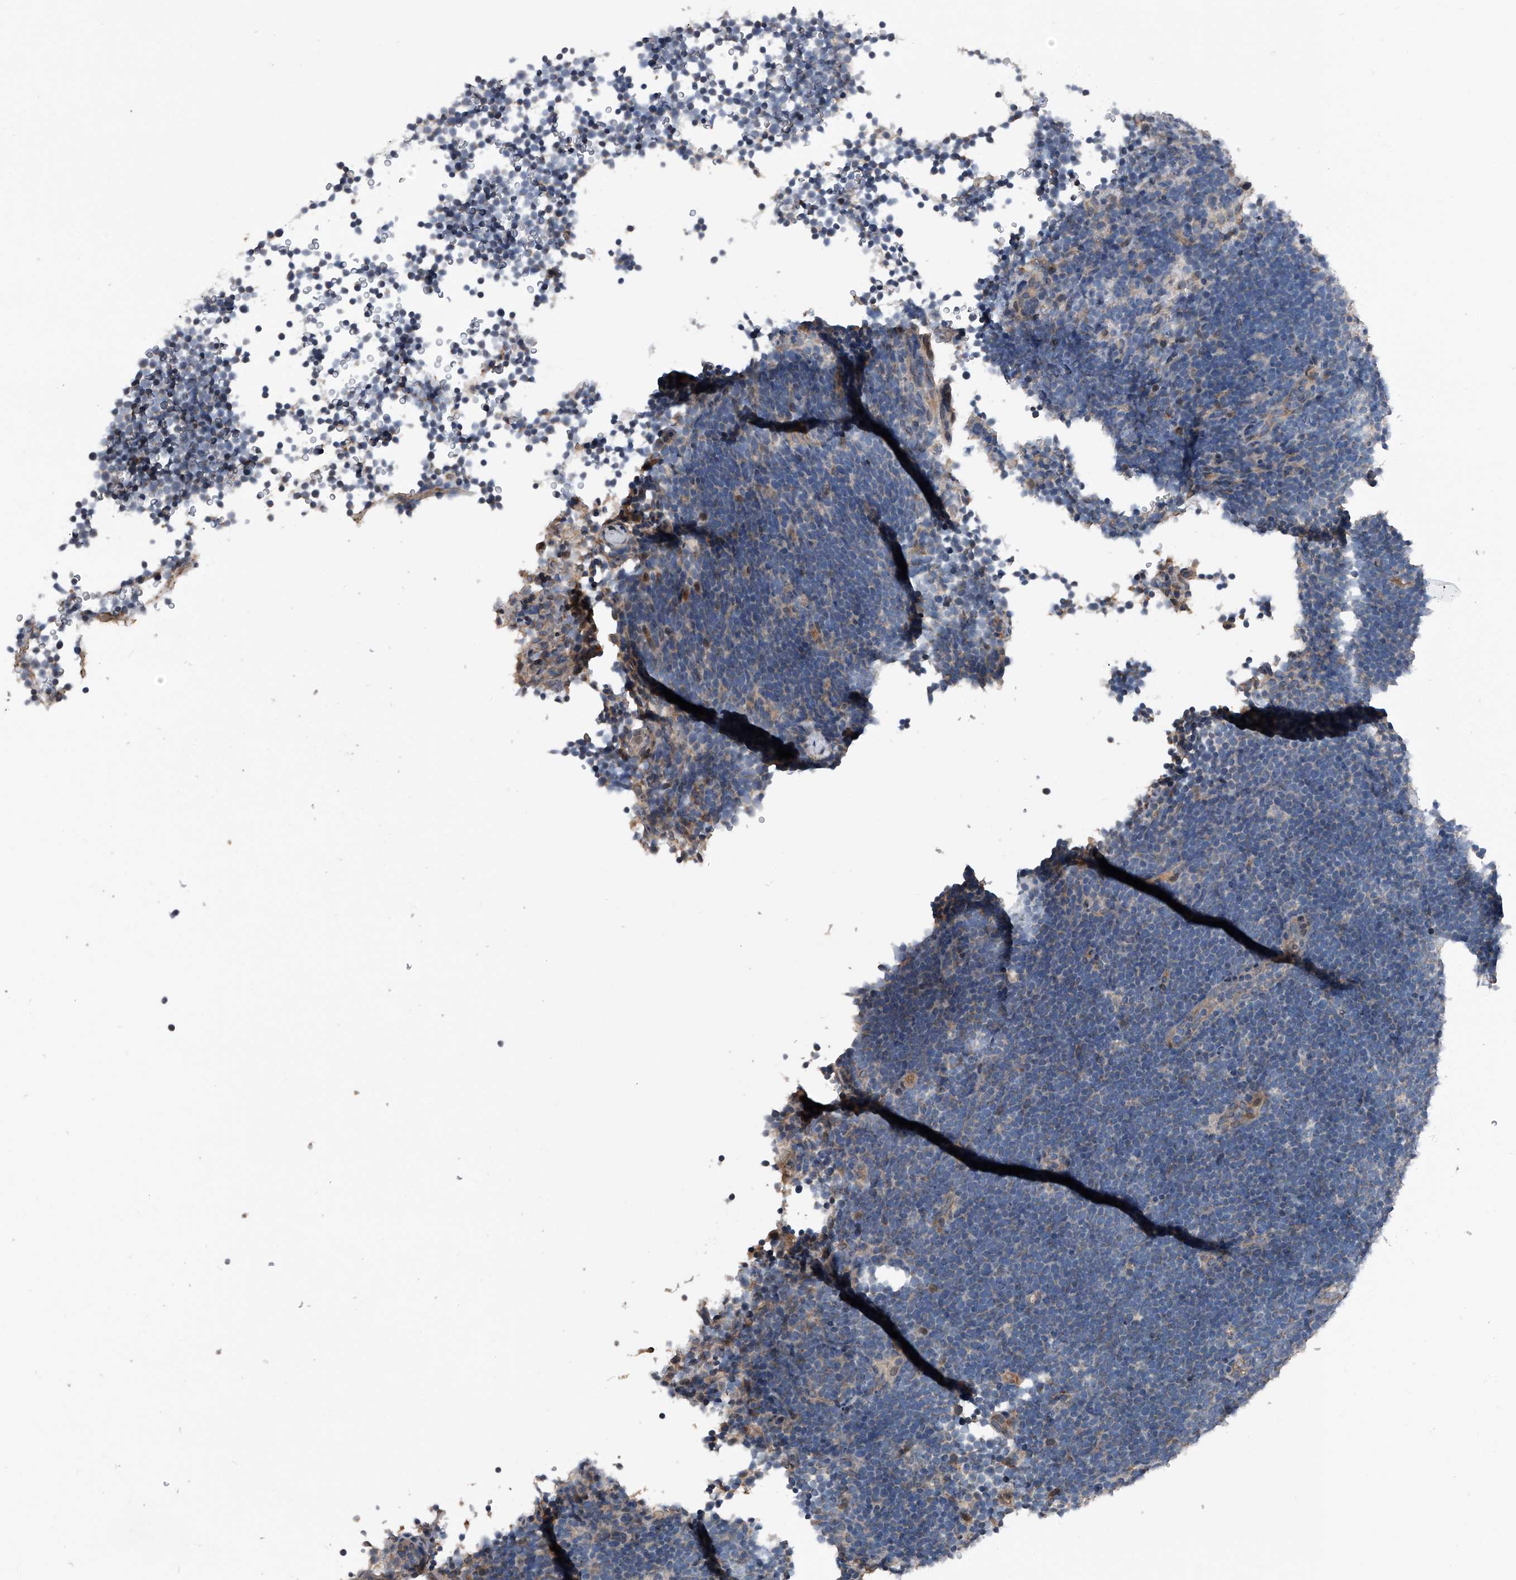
{"staining": {"intensity": "negative", "quantity": "none", "location": "none"}, "tissue": "lymphoma", "cell_type": "Tumor cells", "image_type": "cancer", "snomed": [{"axis": "morphology", "description": "Malignant lymphoma, non-Hodgkin's type, High grade"}, {"axis": "topography", "description": "Lymph node"}], "caption": "Immunohistochemistry histopathology image of human lymphoma stained for a protein (brown), which exhibits no expression in tumor cells.", "gene": "DST", "patient": {"sex": "male", "age": 13}}